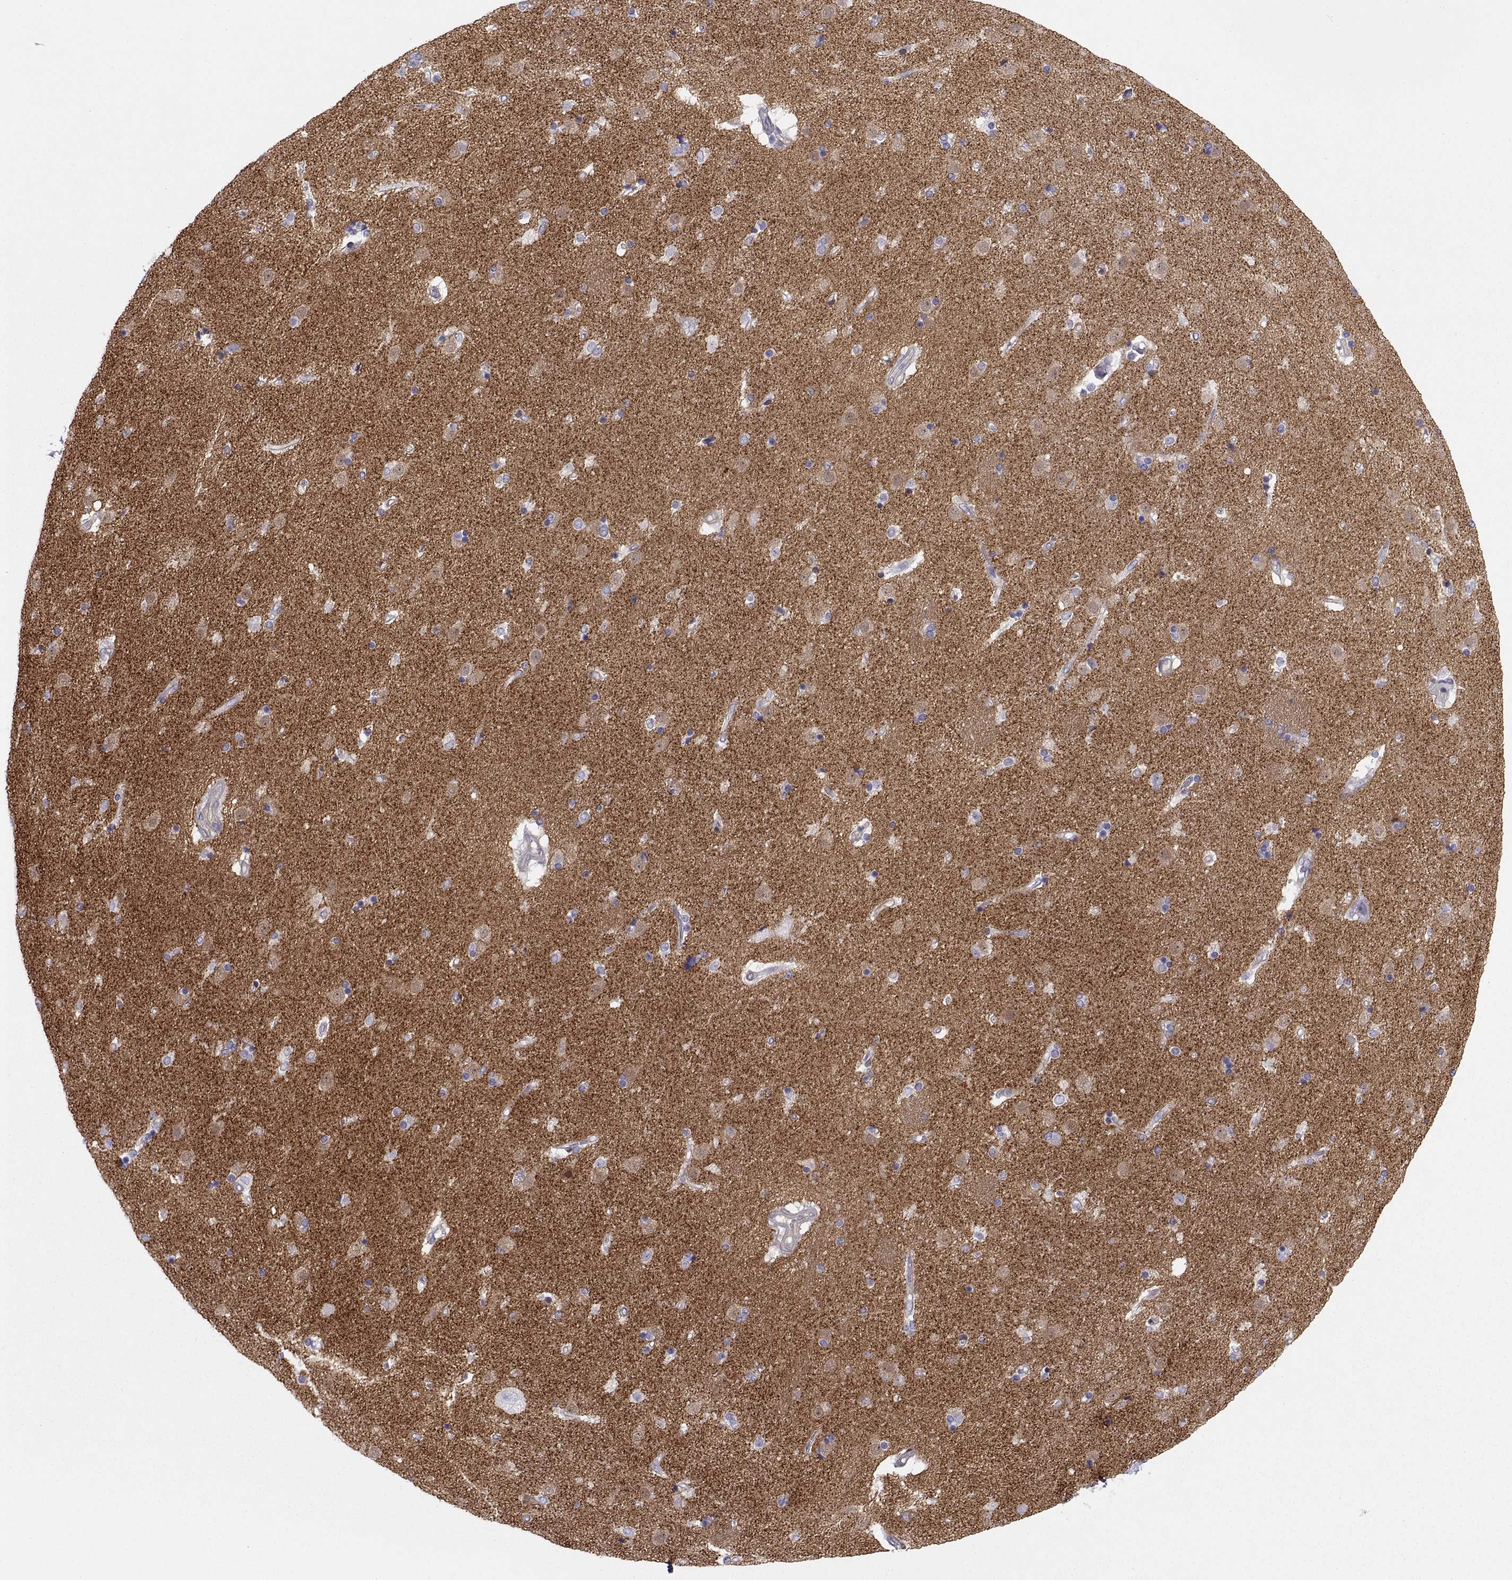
{"staining": {"intensity": "negative", "quantity": "none", "location": "none"}, "tissue": "caudate", "cell_type": "Glial cells", "image_type": "normal", "snomed": [{"axis": "morphology", "description": "Normal tissue, NOS"}, {"axis": "topography", "description": "Lateral ventricle wall"}], "caption": "The histopathology image reveals no staining of glial cells in benign caudate.", "gene": "STRC", "patient": {"sex": "male", "age": 54}}